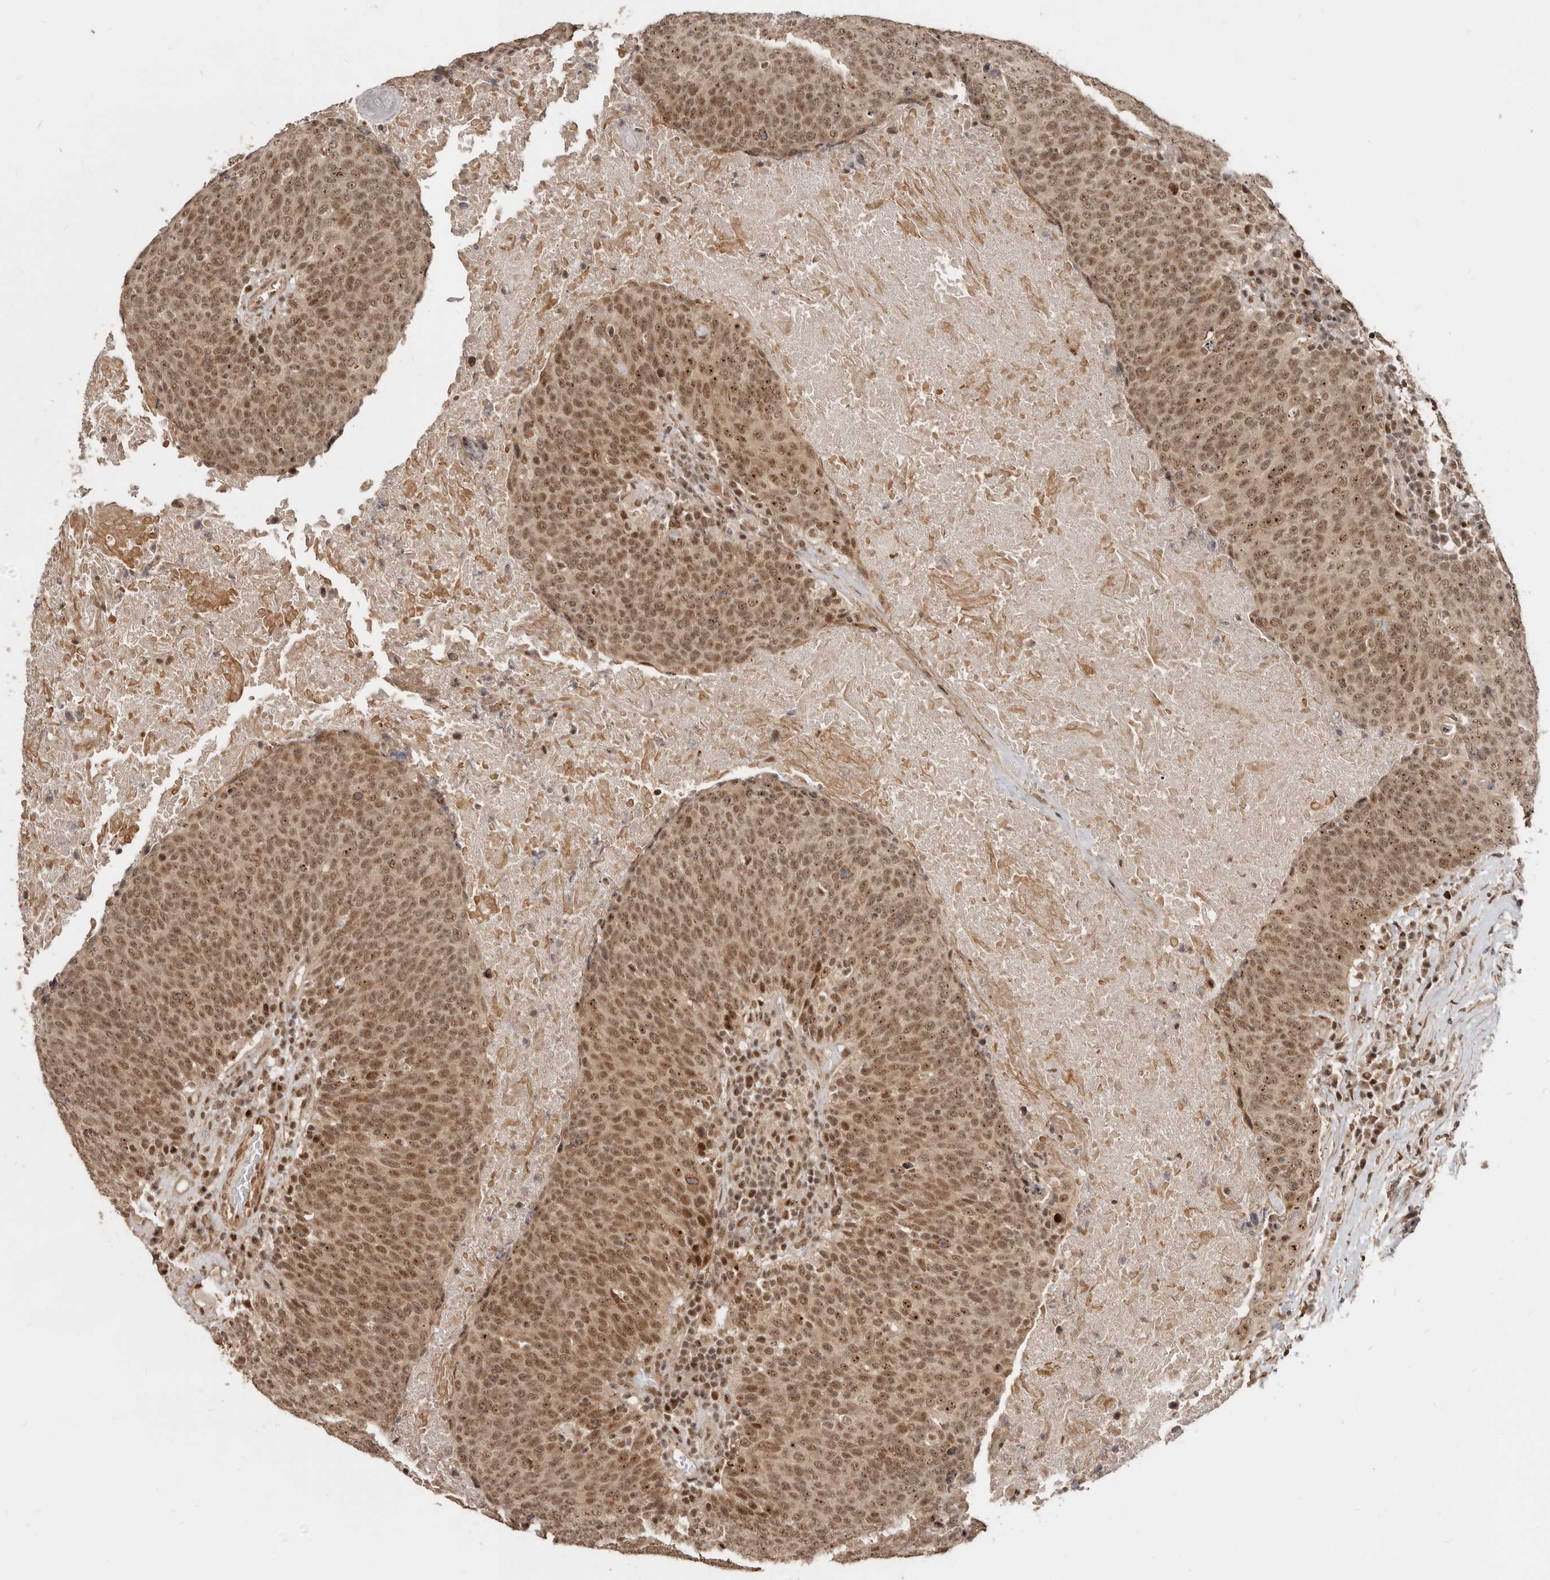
{"staining": {"intensity": "moderate", "quantity": ">75%", "location": "nuclear"}, "tissue": "head and neck cancer", "cell_type": "Tumor cells", "image_type": "cancer", "snomed": [{"axis": "morphology", "description": "Squamous cell carcinoma, NOS"}, {"axis": "morphology", "description": "Squamous cell carcinoma, metastatic, NOS"}, {"axis": "topography", "description": "Lymph node"}, {"axis": "topography", "description": "Head-Neck"}], "caption": "Human metastatic squamous cell carcinoma (head and neck) stained for a protein (brown) reveals moderate nuclear positive expression in approximately >75% of tumor cells.", "gene": "GPBP1L1", "patient": {"sex": "male", "age": 62}}